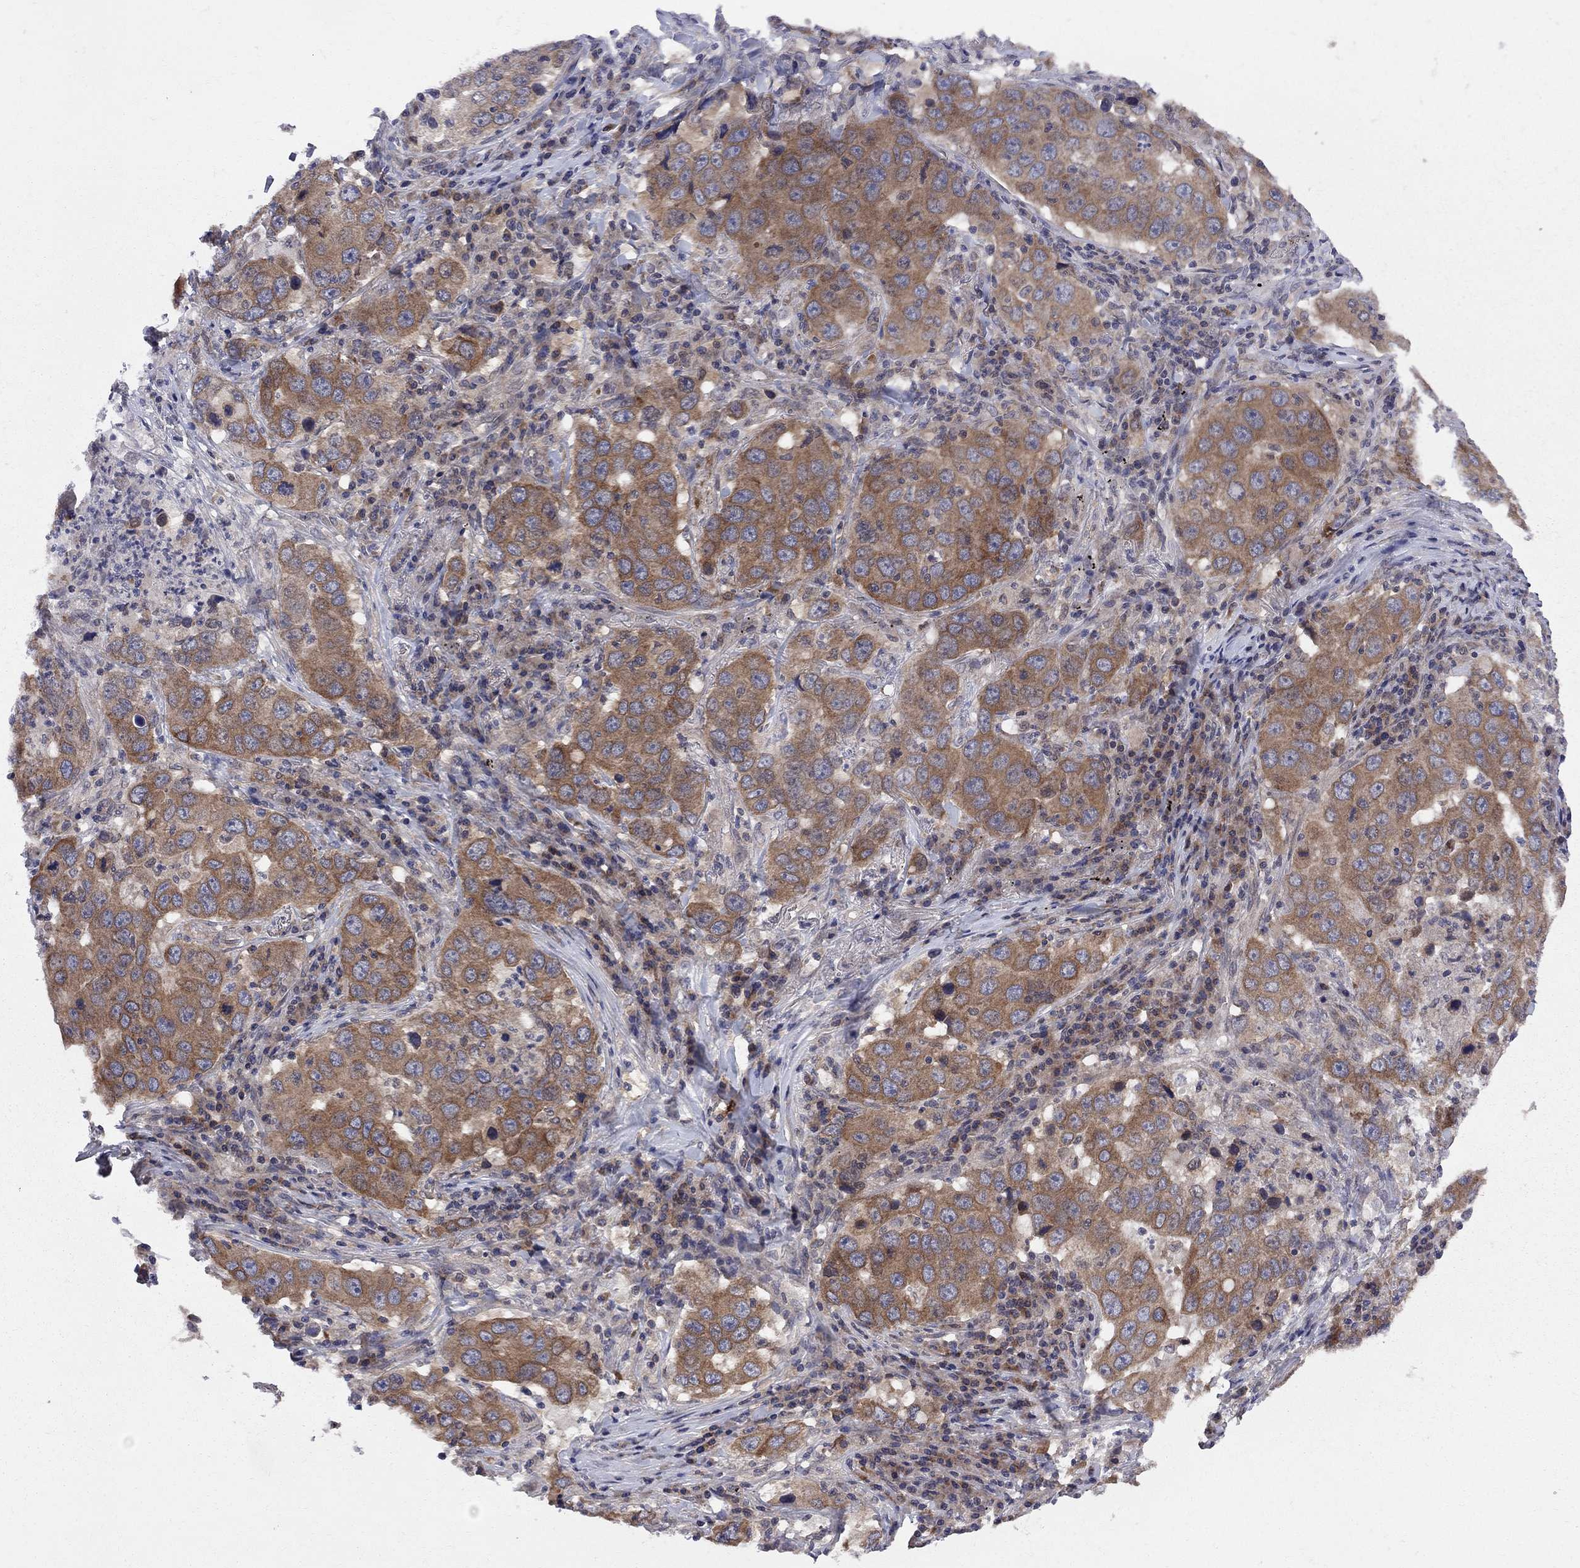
{"staining": {"intensity": "moderate", "quantity": ">75%", "location": "cytoplasmic/membranous"}, "tissue": "lung cancer", "cell_type": "Tumor cells", "image_type": "cancer", "snomed": [{"axis": "morphology", "description": "Adenocarcinoma, NOS"}, {"axis": "topography", "description": "Lung"}], "caption": "Brown immunohistochemical staining in lung cancer exhibits moderate cytoplasmic/membranous staining in approximately >75% of tumor cells.", "gene": "CNOT11", "patient": {"sex": "male", "age": 73}}